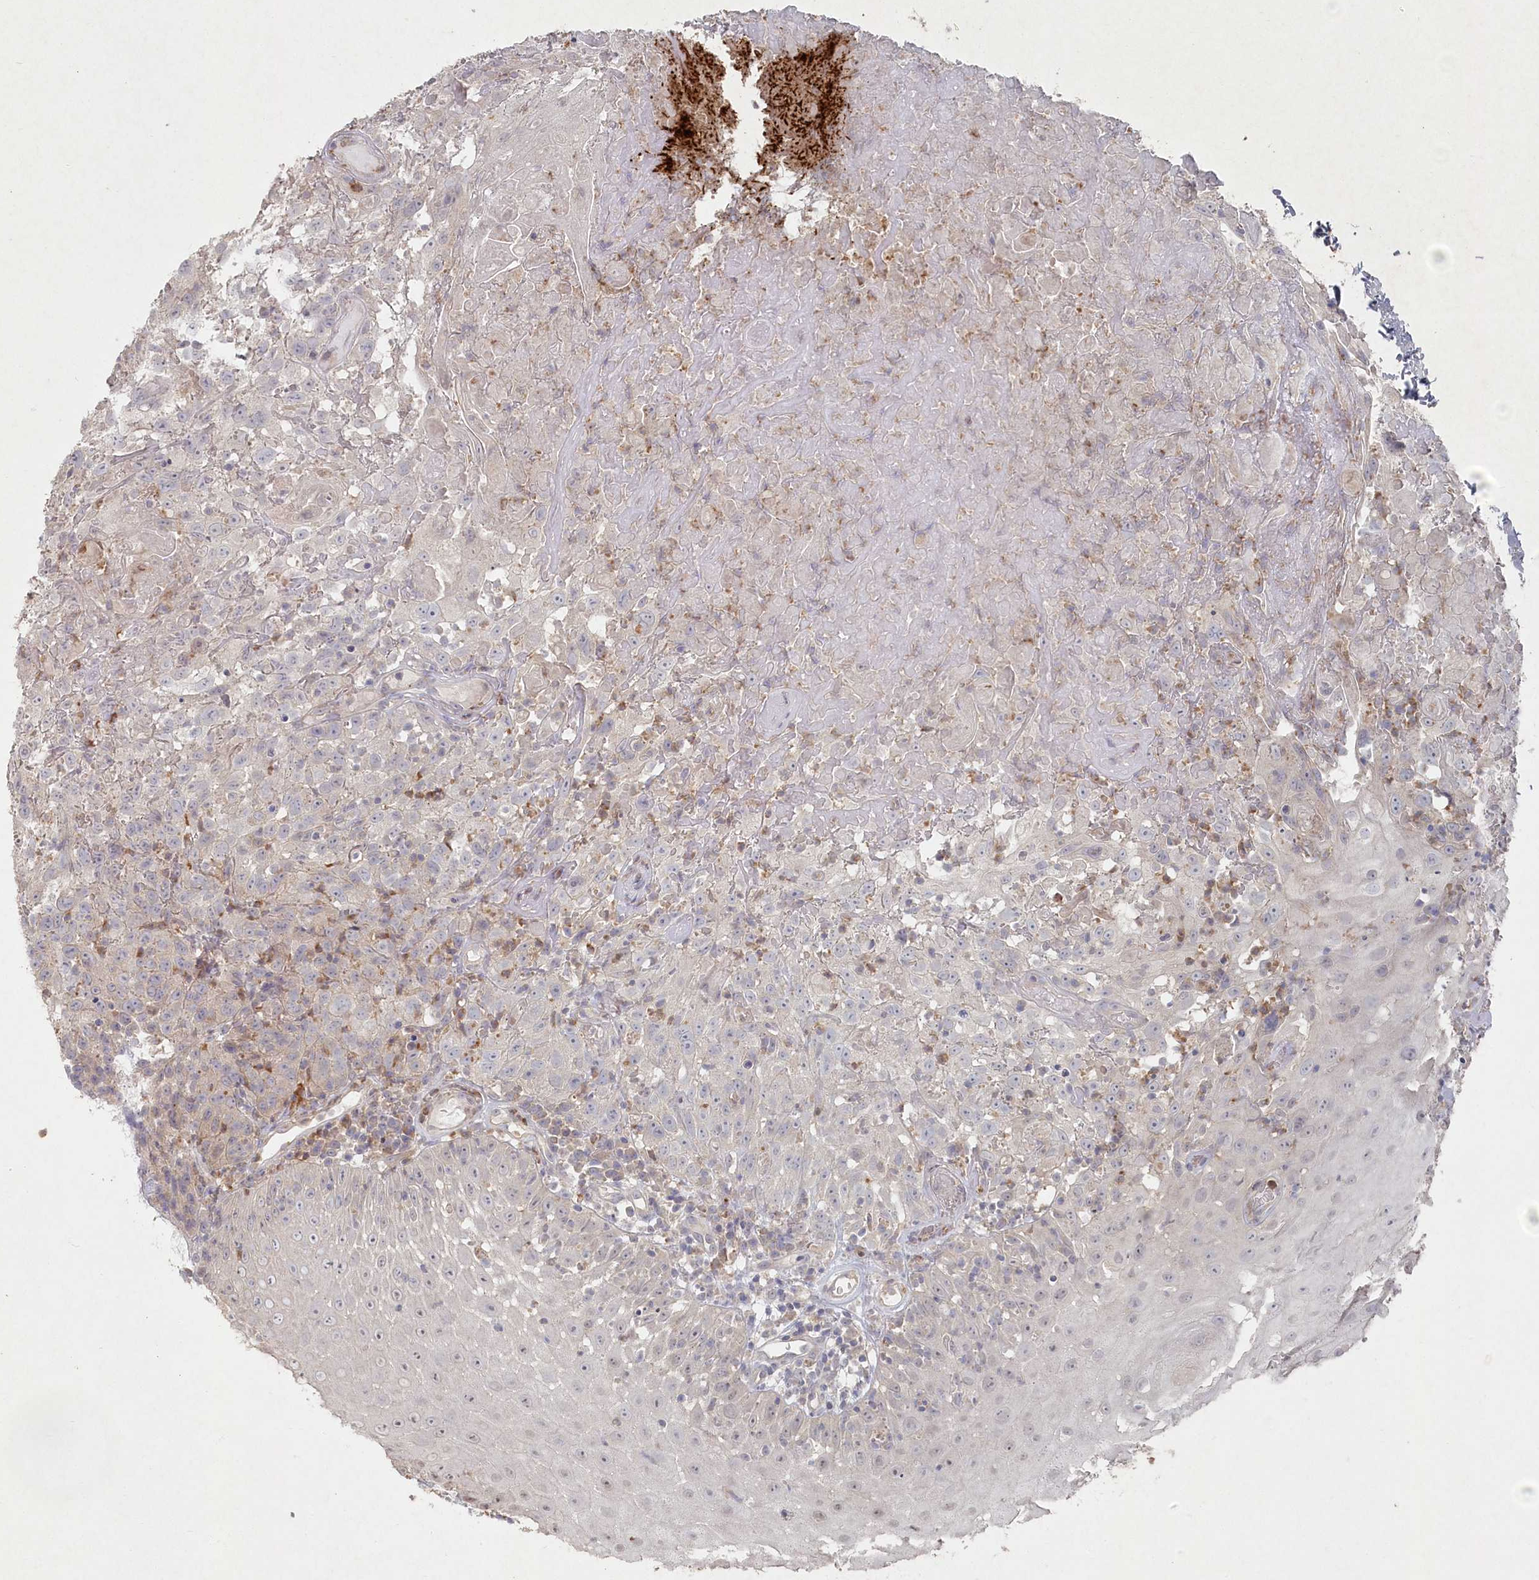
{"staining": {"intensity": "negative", "quantity": "none", "location": "none"}, "tissue": "oral mucosa", "cell_type": "Squamous epithelial cells", "image_type": "normal", "snomed": [{"axis": "morphology", "description": "Normal tissue, NOS"}, {"axis": "topography", "description": "Oral tissue"}], "caption": "A micrograph of oral mucosa stained for a protein displays no brown staining in squamous epithelial cells.", "gene": "TGFBRAP1", "patient": {"sex": "male", "age": 60}}